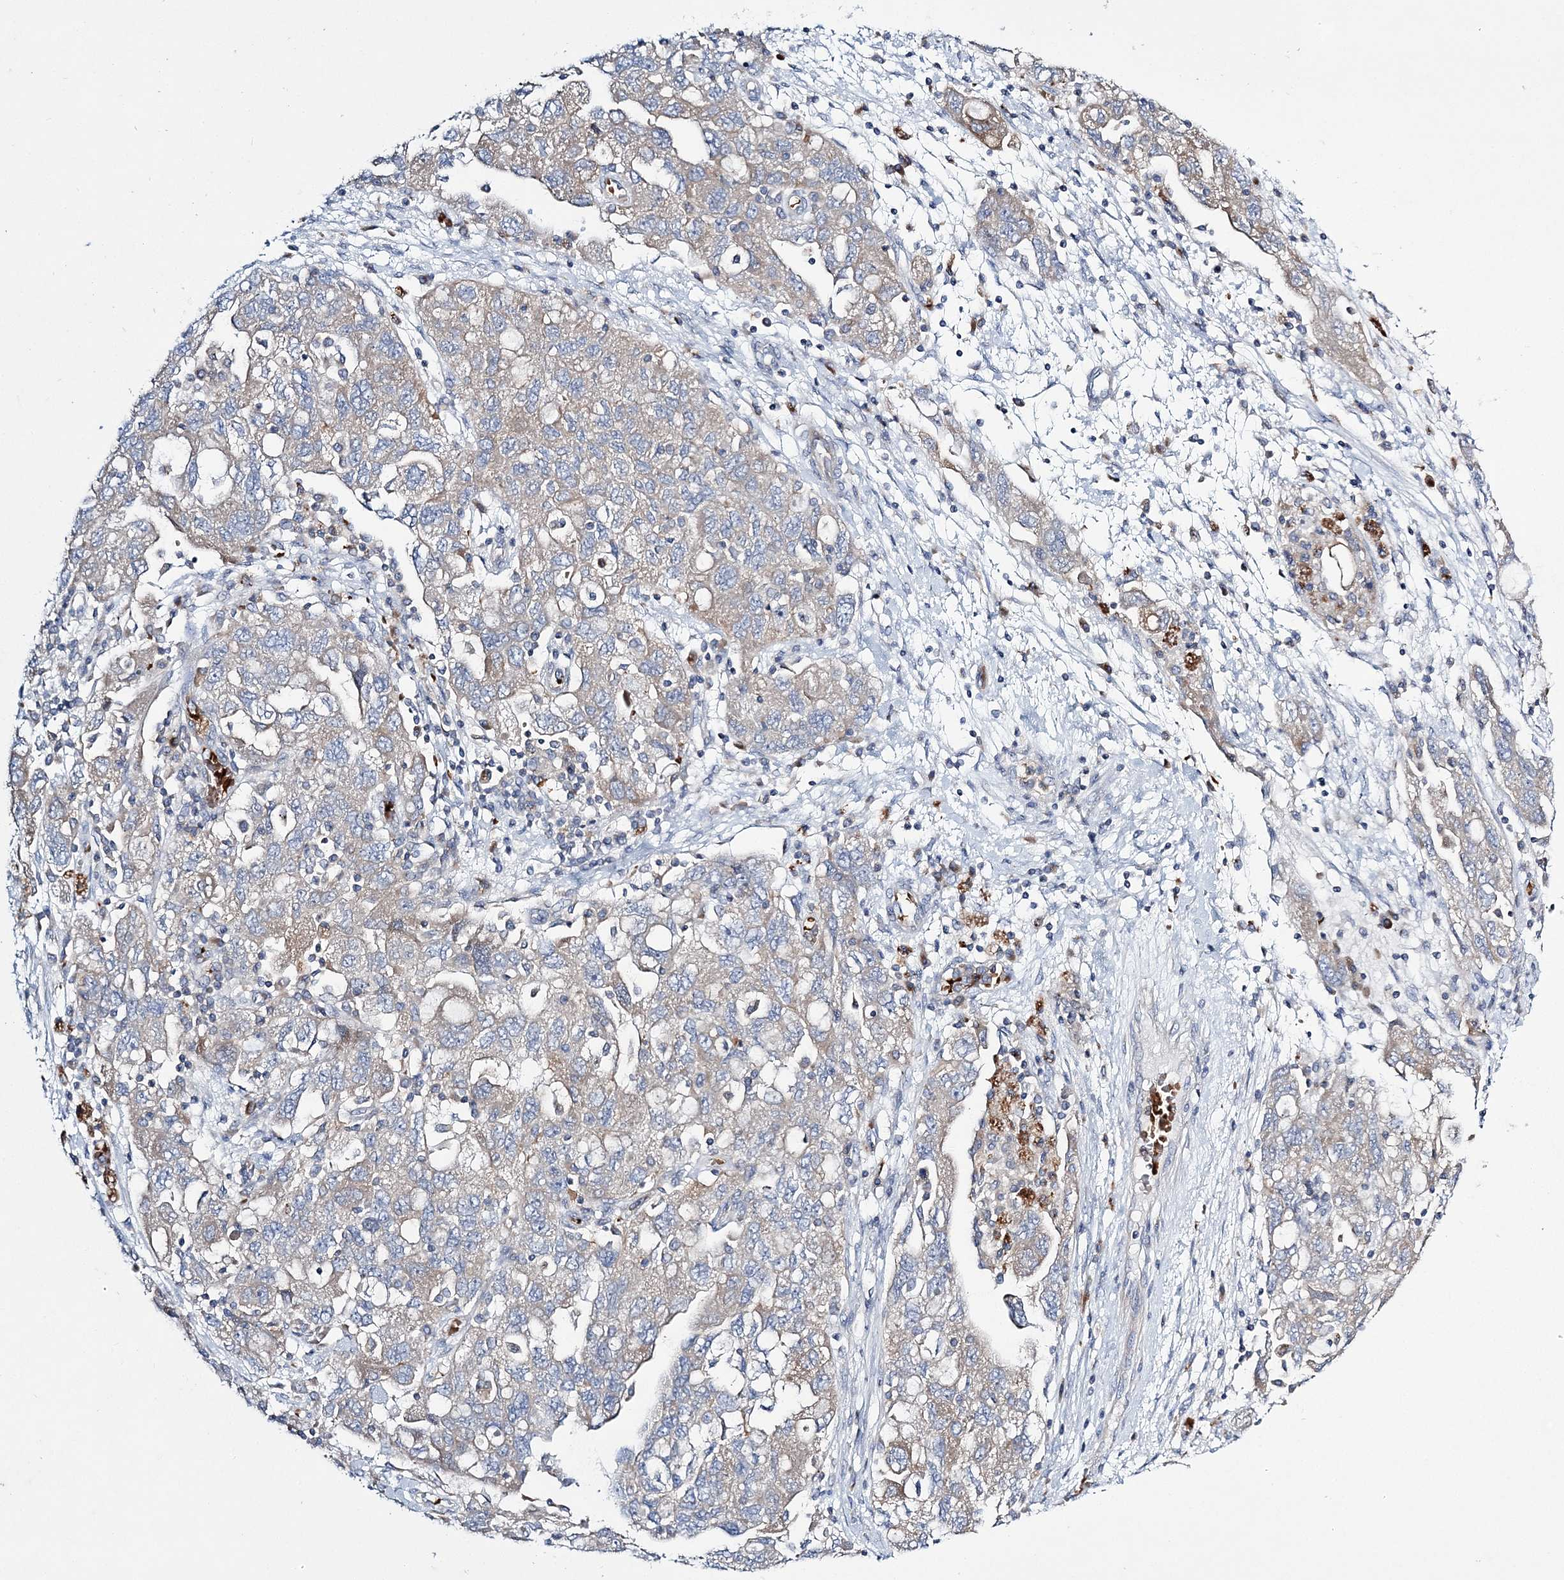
{"staining": {"intensity": "weak", "quantity": "<25%", "location": "cytoplasmic/membranous"}, "tissue": "ovarian cancer", "cell_type": "Tumor cells", "image_type": "cancer", "snomed": [{"axis": "morphology", "description": "Carcinoma, NOS"}, {"axis": "morphology", "description": "Cystadenocarcinoma, serous, NOS"}, {"axis": "topography", "description": "Ovary"}], "caption": "This is an immunohistochemistry (IHC) histopathology image of human serous cystadenocarcinoma (ovarian). There is no positivity in tumor cells.", "gene": "ATP11B", "patient": {"sex": "female", "age": 69}}